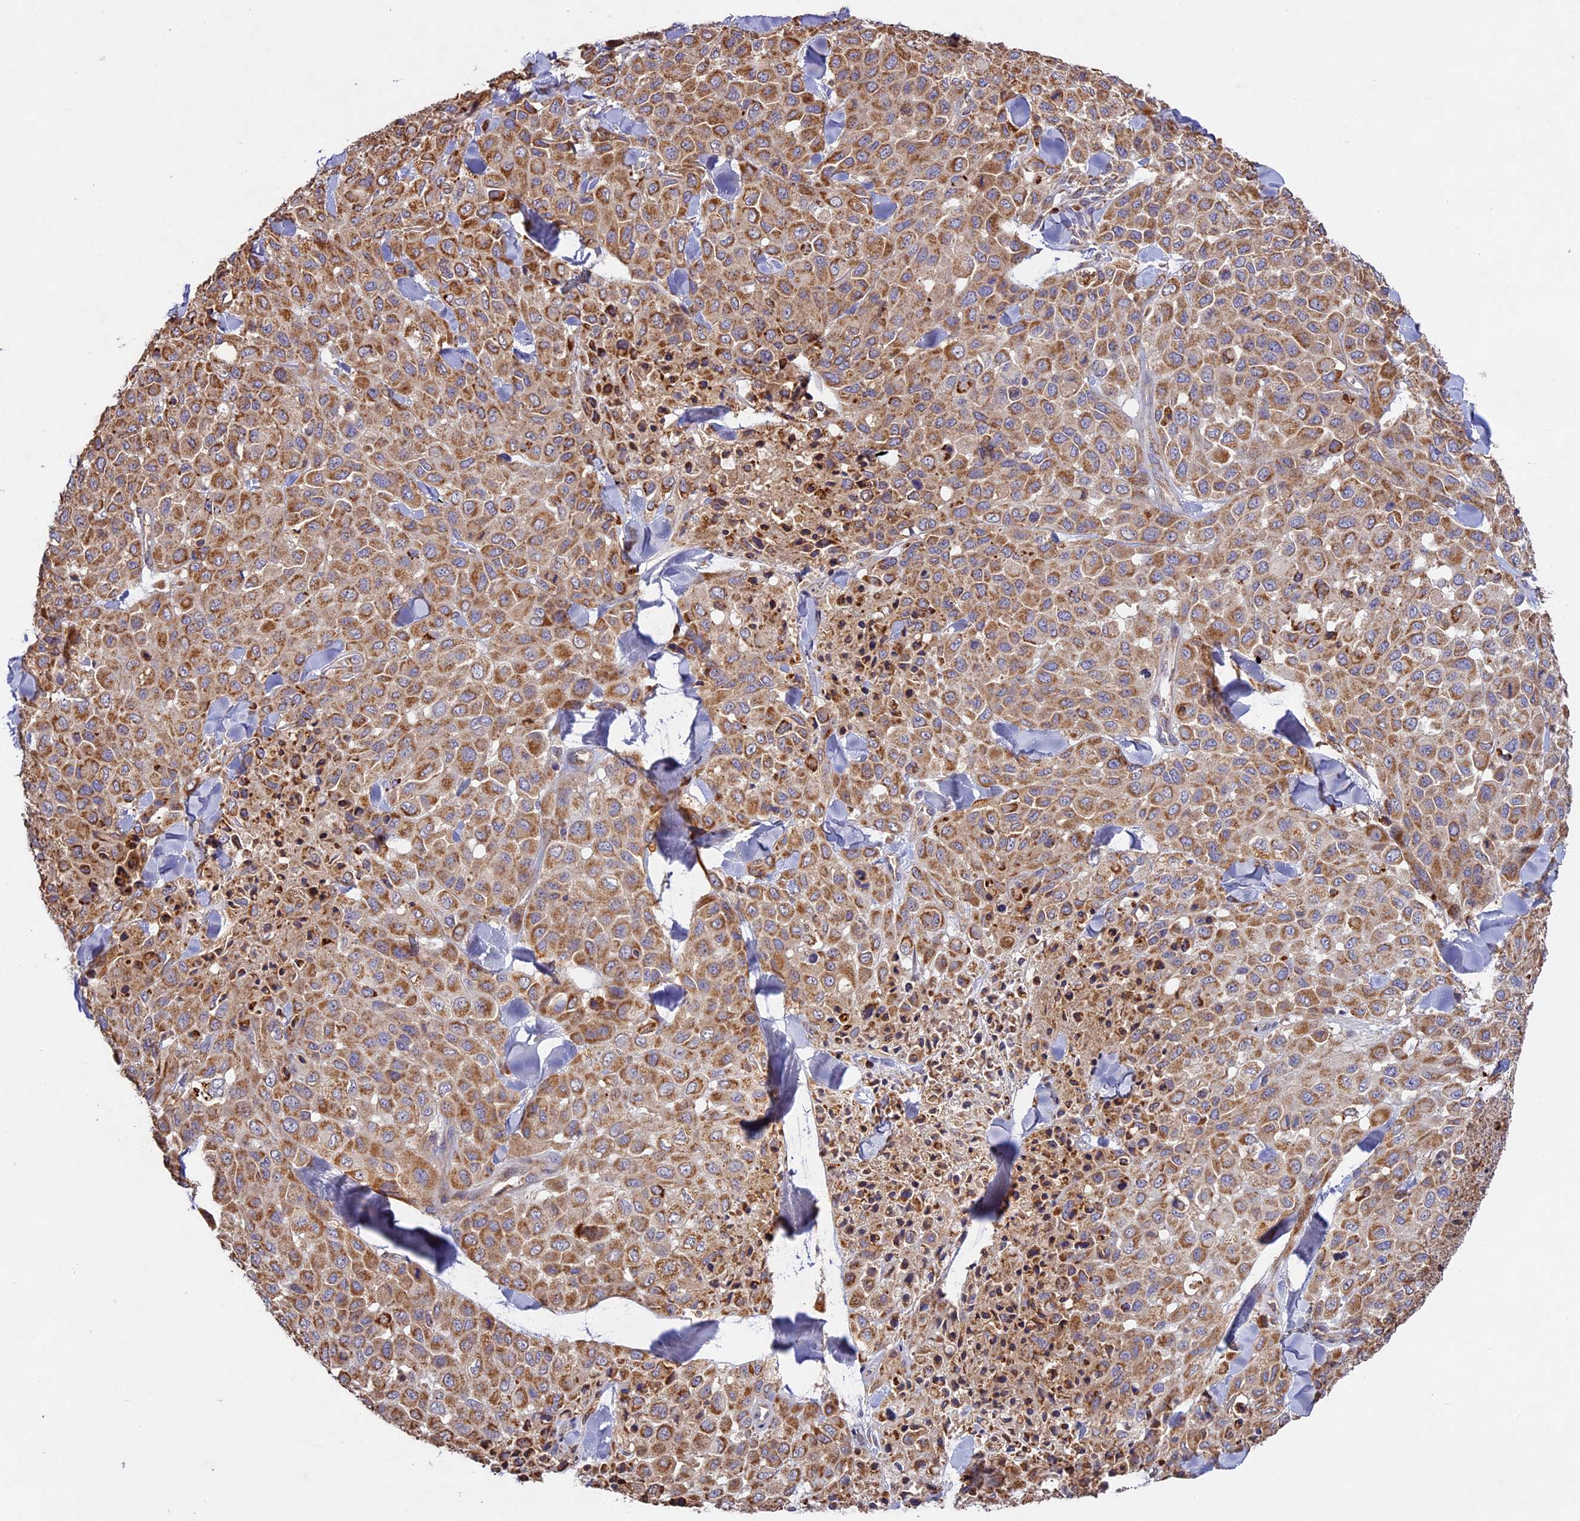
{"staining": {"intensity": "moderate", "quantity": ">75%", "location": "cytoplasmic/membranous"}, "tissue": "melanoma", "cell_type": "Tumor cells", "image_type": "cancer", "snomed": [{"axis": "morphology", "description": "Malignant melanoma, Metastatic site"}, {"axis": "topography", "description": "Skin"}], "caption": "Melanoma stained with a protein marker reveals moderate staining in tumor cells.", "gene": "OCEL1", "patient": {"sex": "female", "age": 81}}